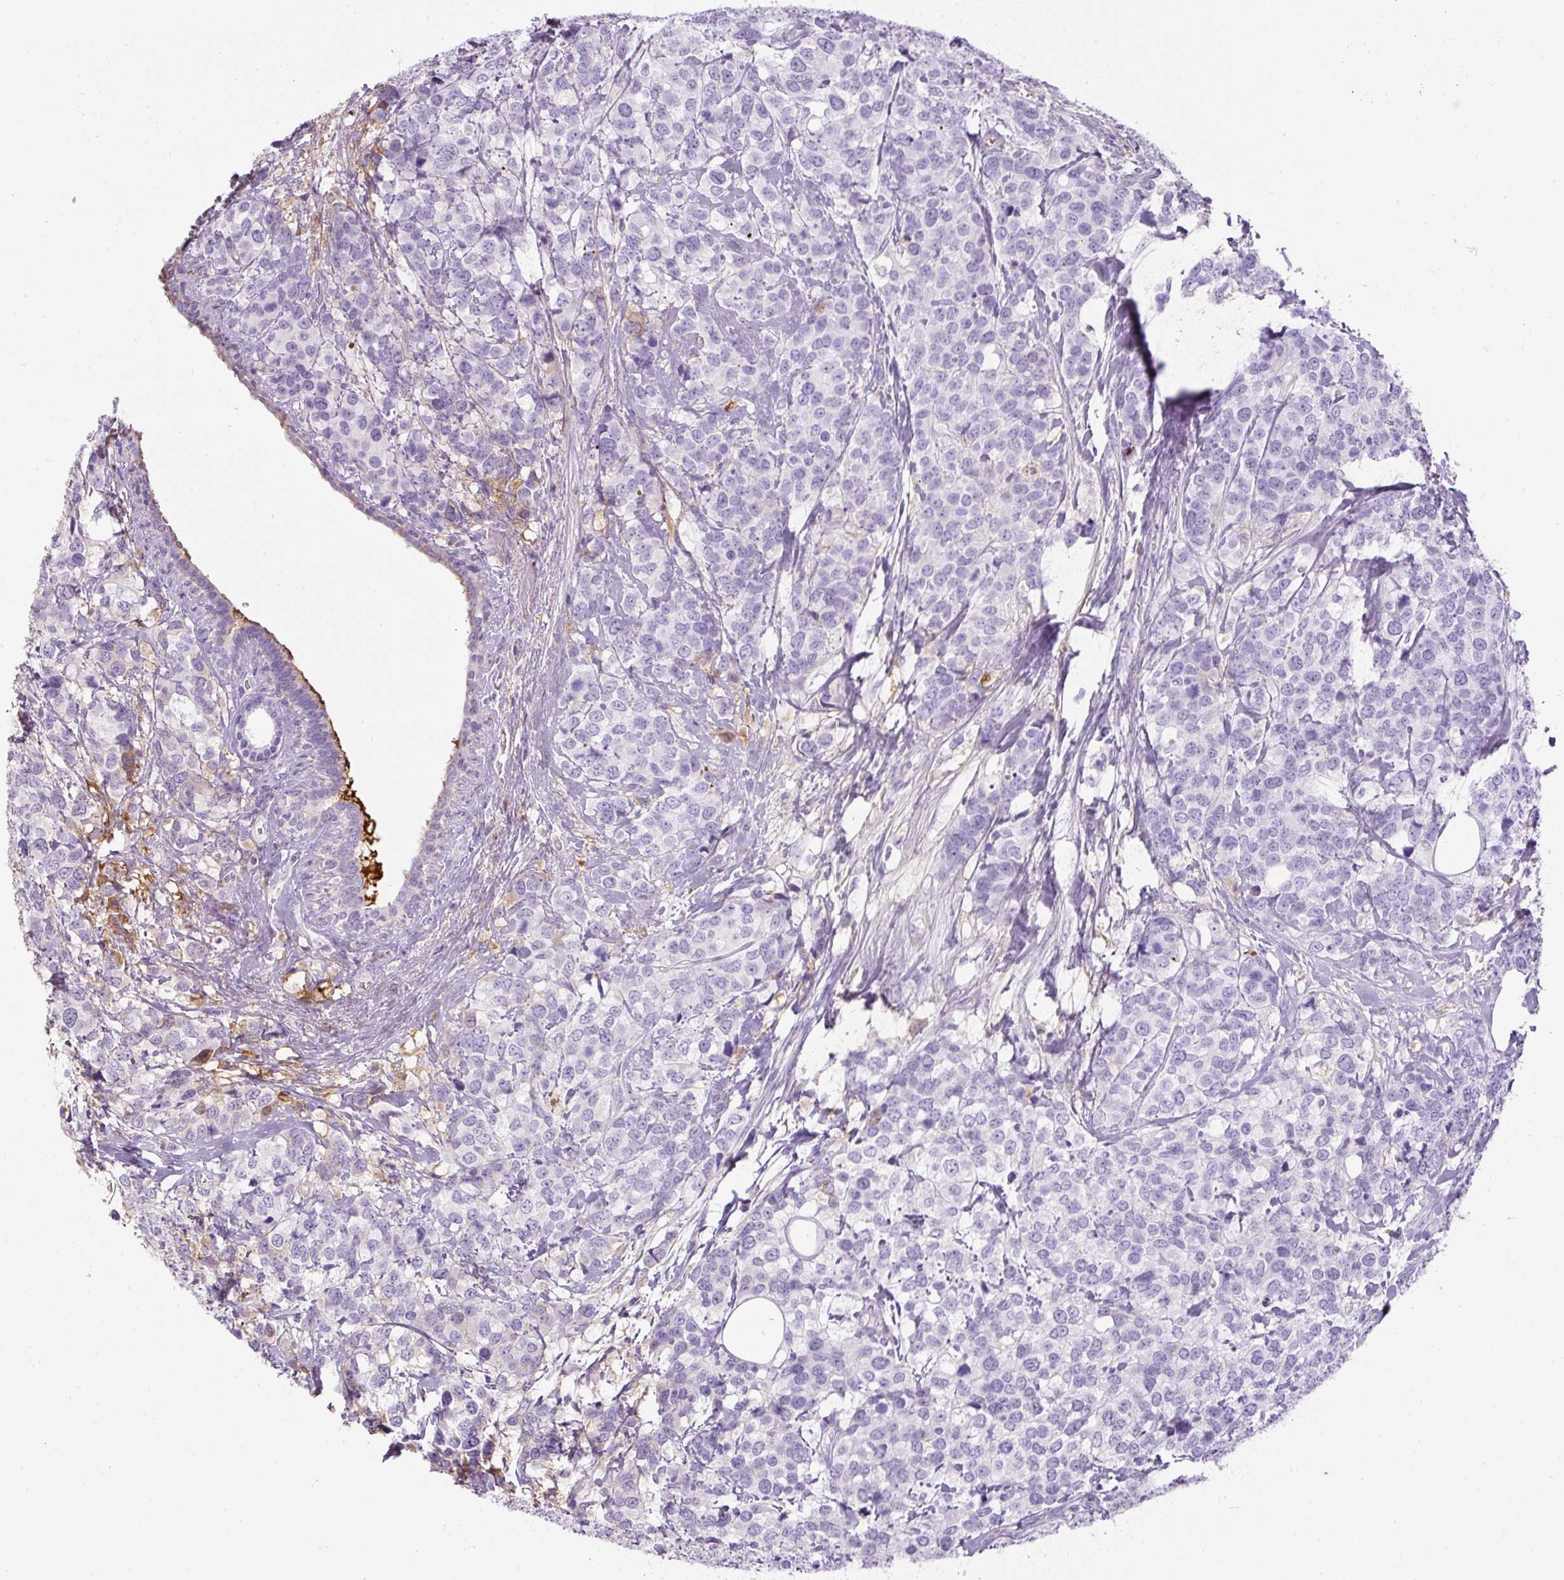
{"staining": {"intensity": "negative", "quantity": "none", "location": "none"}, "tissue": "breast cancer", "cell_type": "Tumor cells", "image_type": "cancer", "snomed": [{"axis": "morphology", "description": "Lobular carcinoma"}, {"axis": "topography", "description": "Breast"}], "caption": "A histopathology image of breast cancer stained for a protein reveals no brown staining in tumor cells. (Immunohistochemistry (ihc), brightfield microscopy, high magnification).", "gene": "APOA1", "patient": {"sex": "female", "age": 59}}